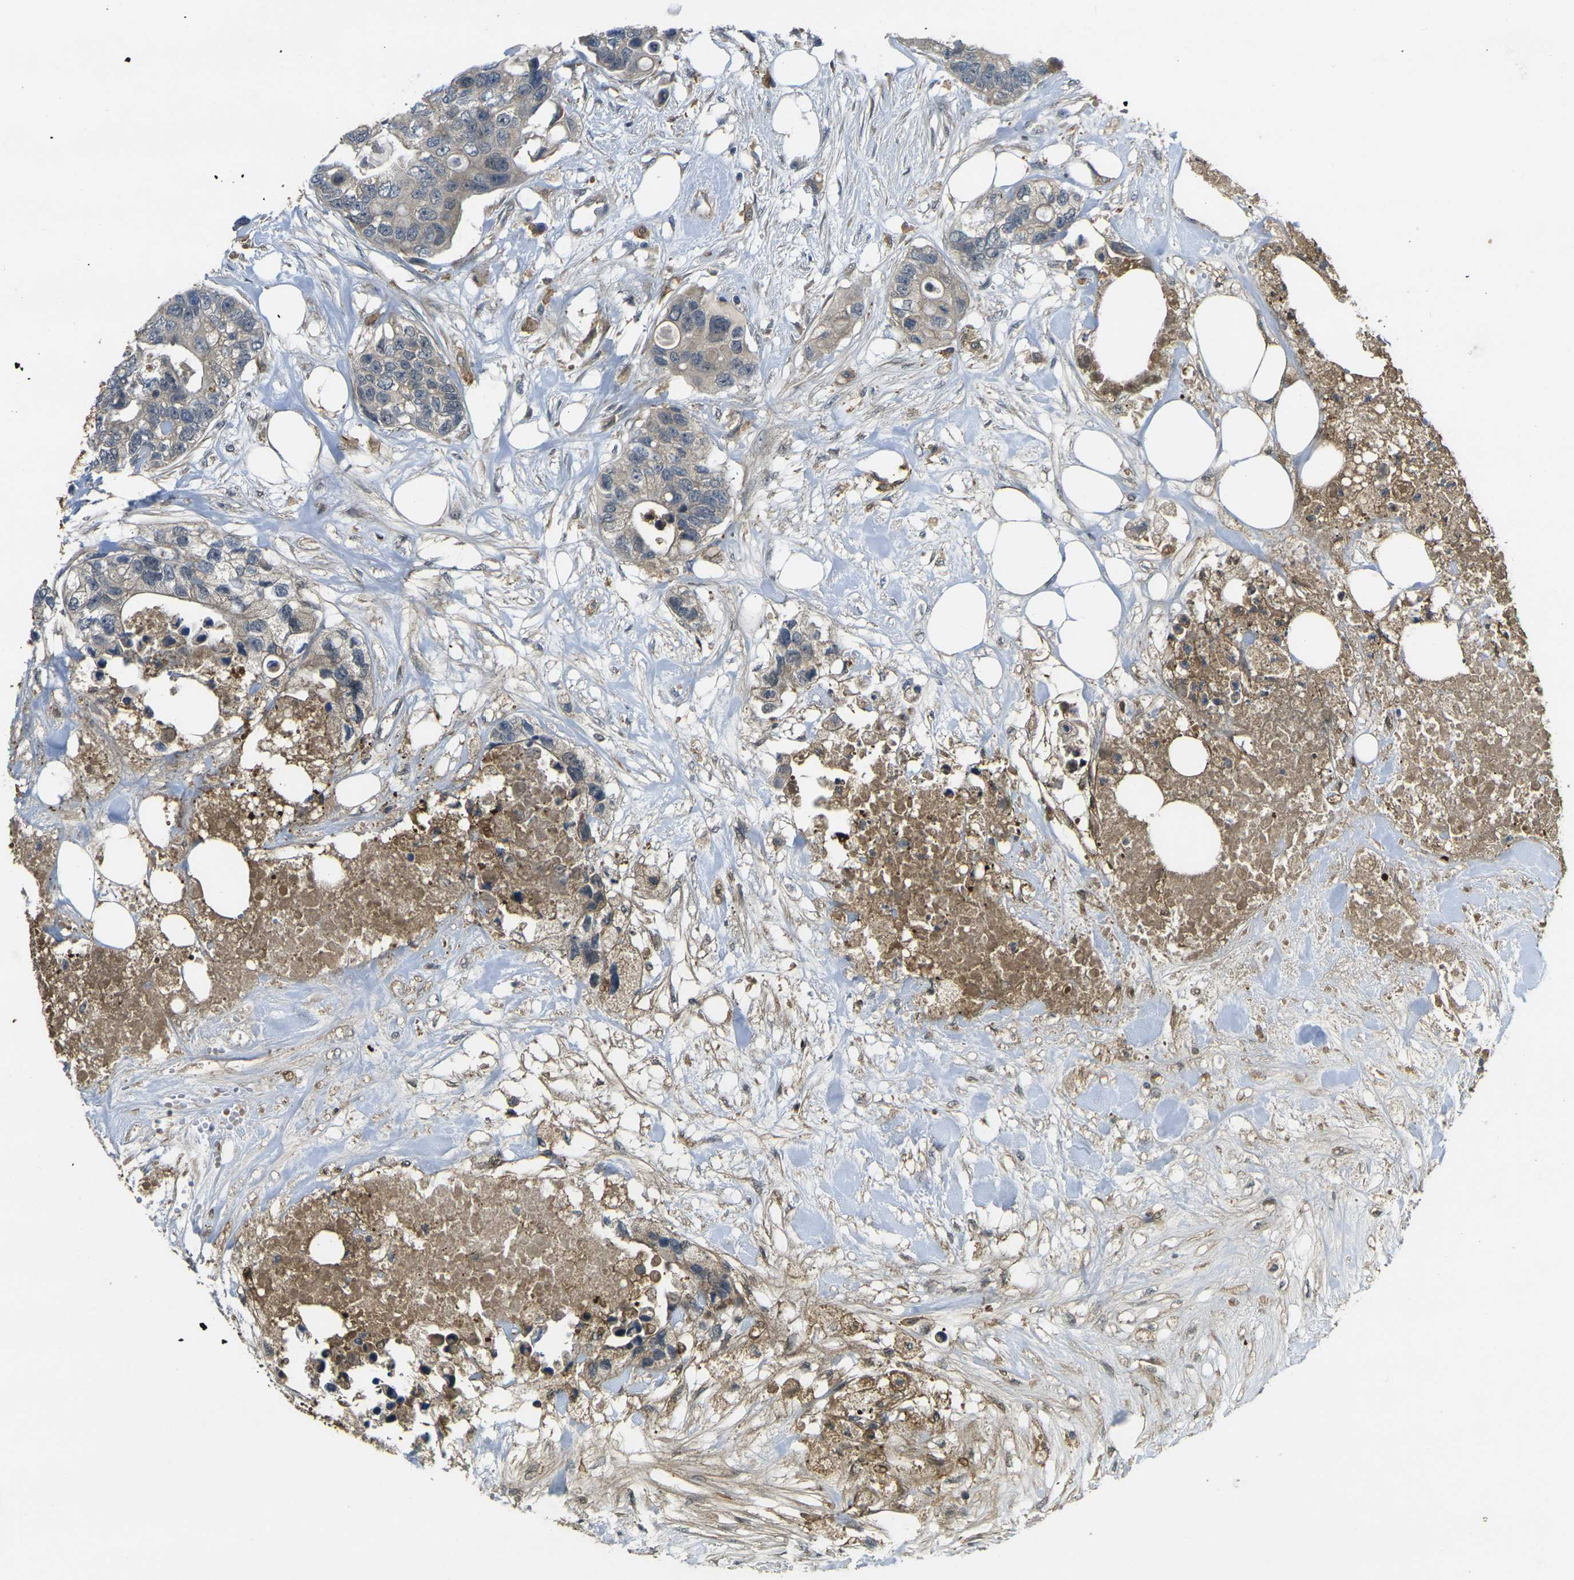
{"staining": {"intensity": "weak", "quantity": ">75%", "location": "cytoplasmic/membranous"}, "tissue": "colorectal cancer", "cell_type": "Tumor cells", "image_type": "cancer", "snomed": [{"axis": "morphology", "description": "Adenocarcinoma, NOS"}, {"axis": "topography", "description": "Colon"}], "caption": "Colorectal adenocarcinoma tissue displays weak cytoplasmic/membranous staining in about >75% of tumor cells, visualized by immunohistochemistry.", "gene": "PIGL", "patient": {"sex": "female", "age": 57}}